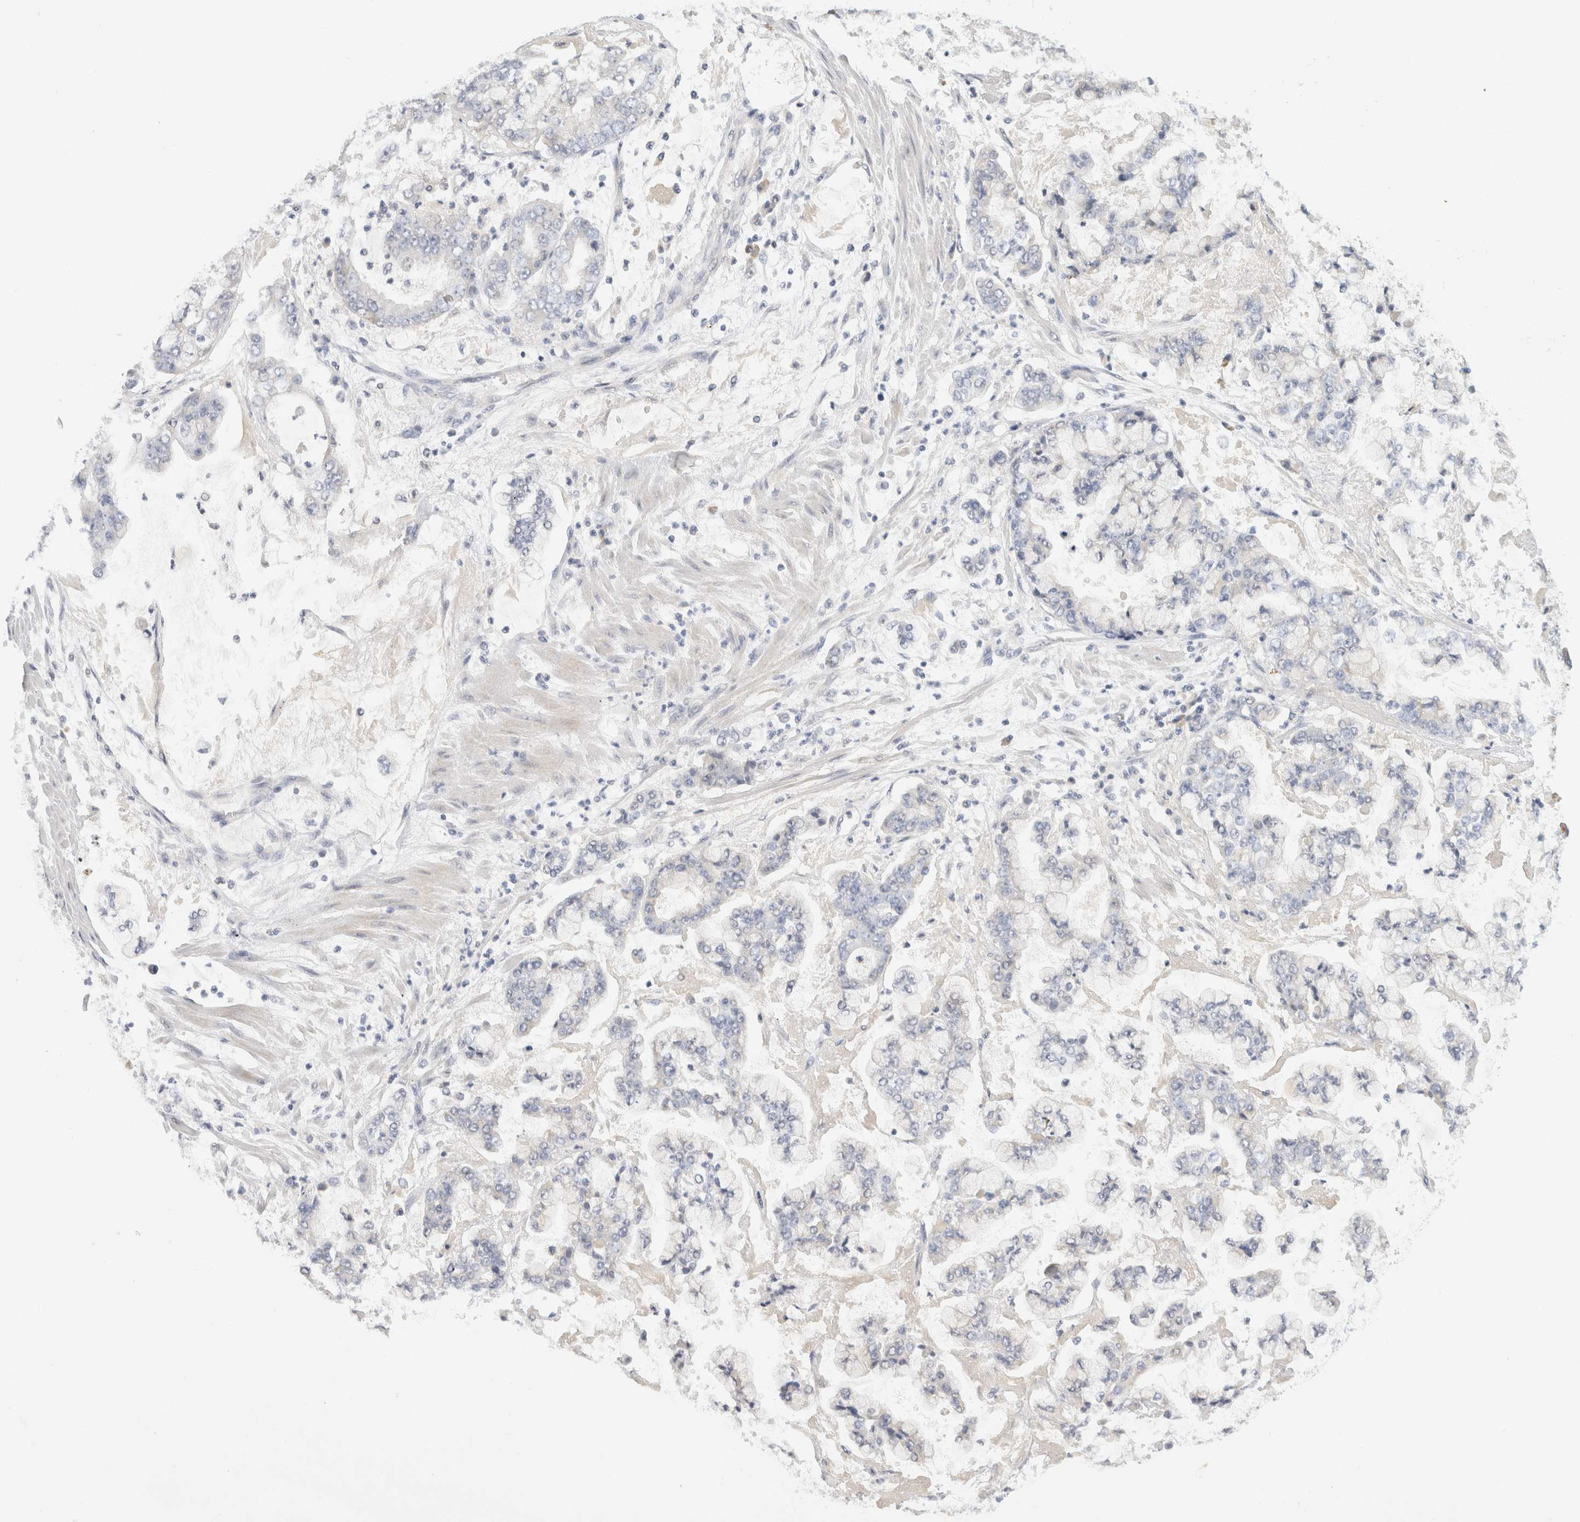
{"staining": {"intensity": "negative", "quantity": "none", "location": "none"}, "tissue": "stomach cancer", "cell_type": "Tumor cells", "image_type": "cancer", "snomed": [{"axis": "morphology", "description": "Adenocarcinoma, NOS"}, {"axis": "topography", "description": "Stomach"}], "caption": "A histopathology image of stomach cancer stained for a protein shows no brown staining in tumor cells.", "gene": "CHRM4", "patient": {"sex": "male", "age": 76}}